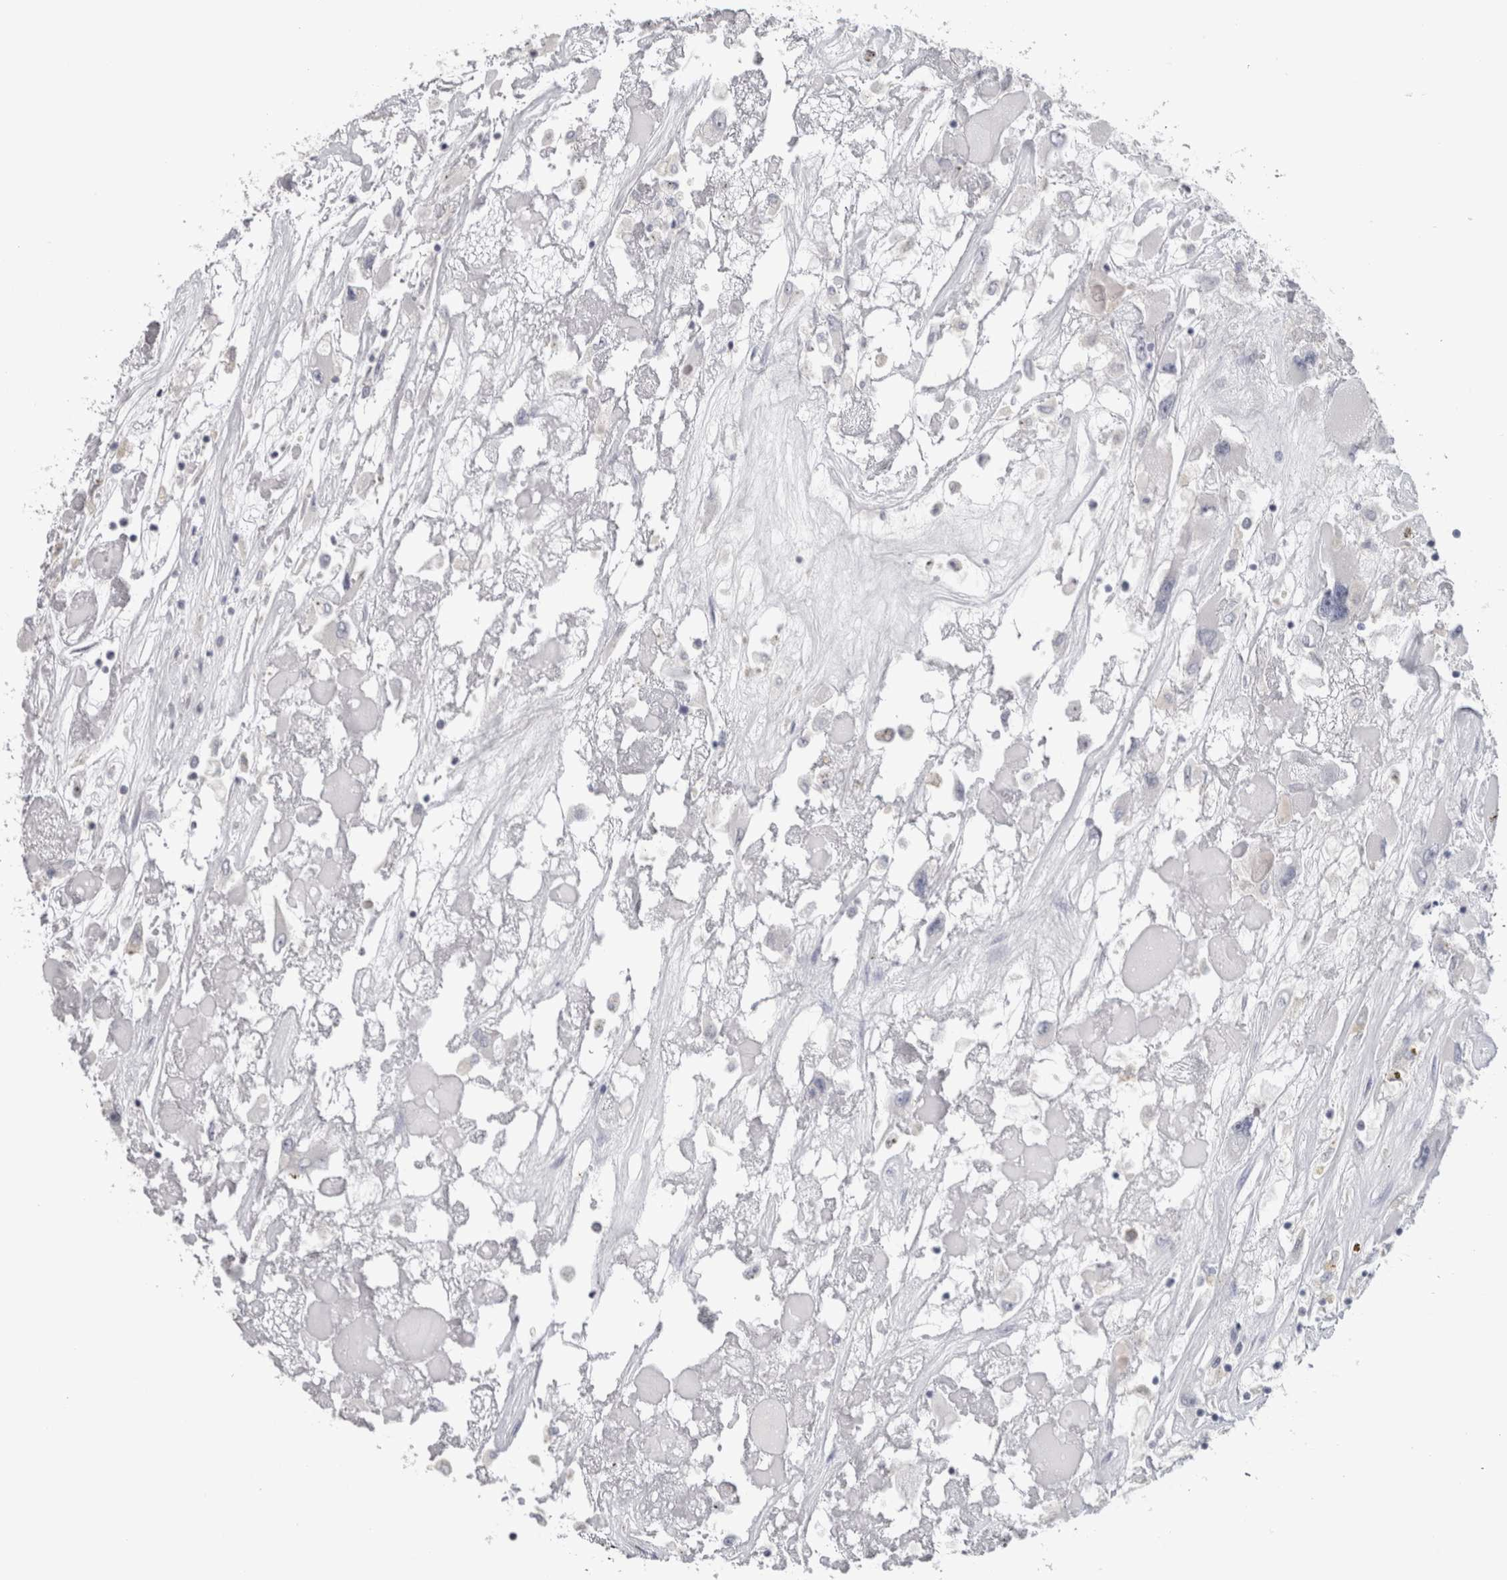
{"staining": {"intensity": "negative", "quantity": "none", "location": "none"}, "tissue": "renal cancer", "cell_type": "Tumor cells", "image_type": "cancer", "snomed": [{"axis": "morphology", "description": "Adenocarcinoma, NOS"}, {"axis": "topography", "description": "Kidney"}], "caption": "Micrograph shows no protein expression in tumor cells of renal adenocarcinoma tissue.", "gene": "SCRN1", "patient": {"sex": "female", "age": 52}}